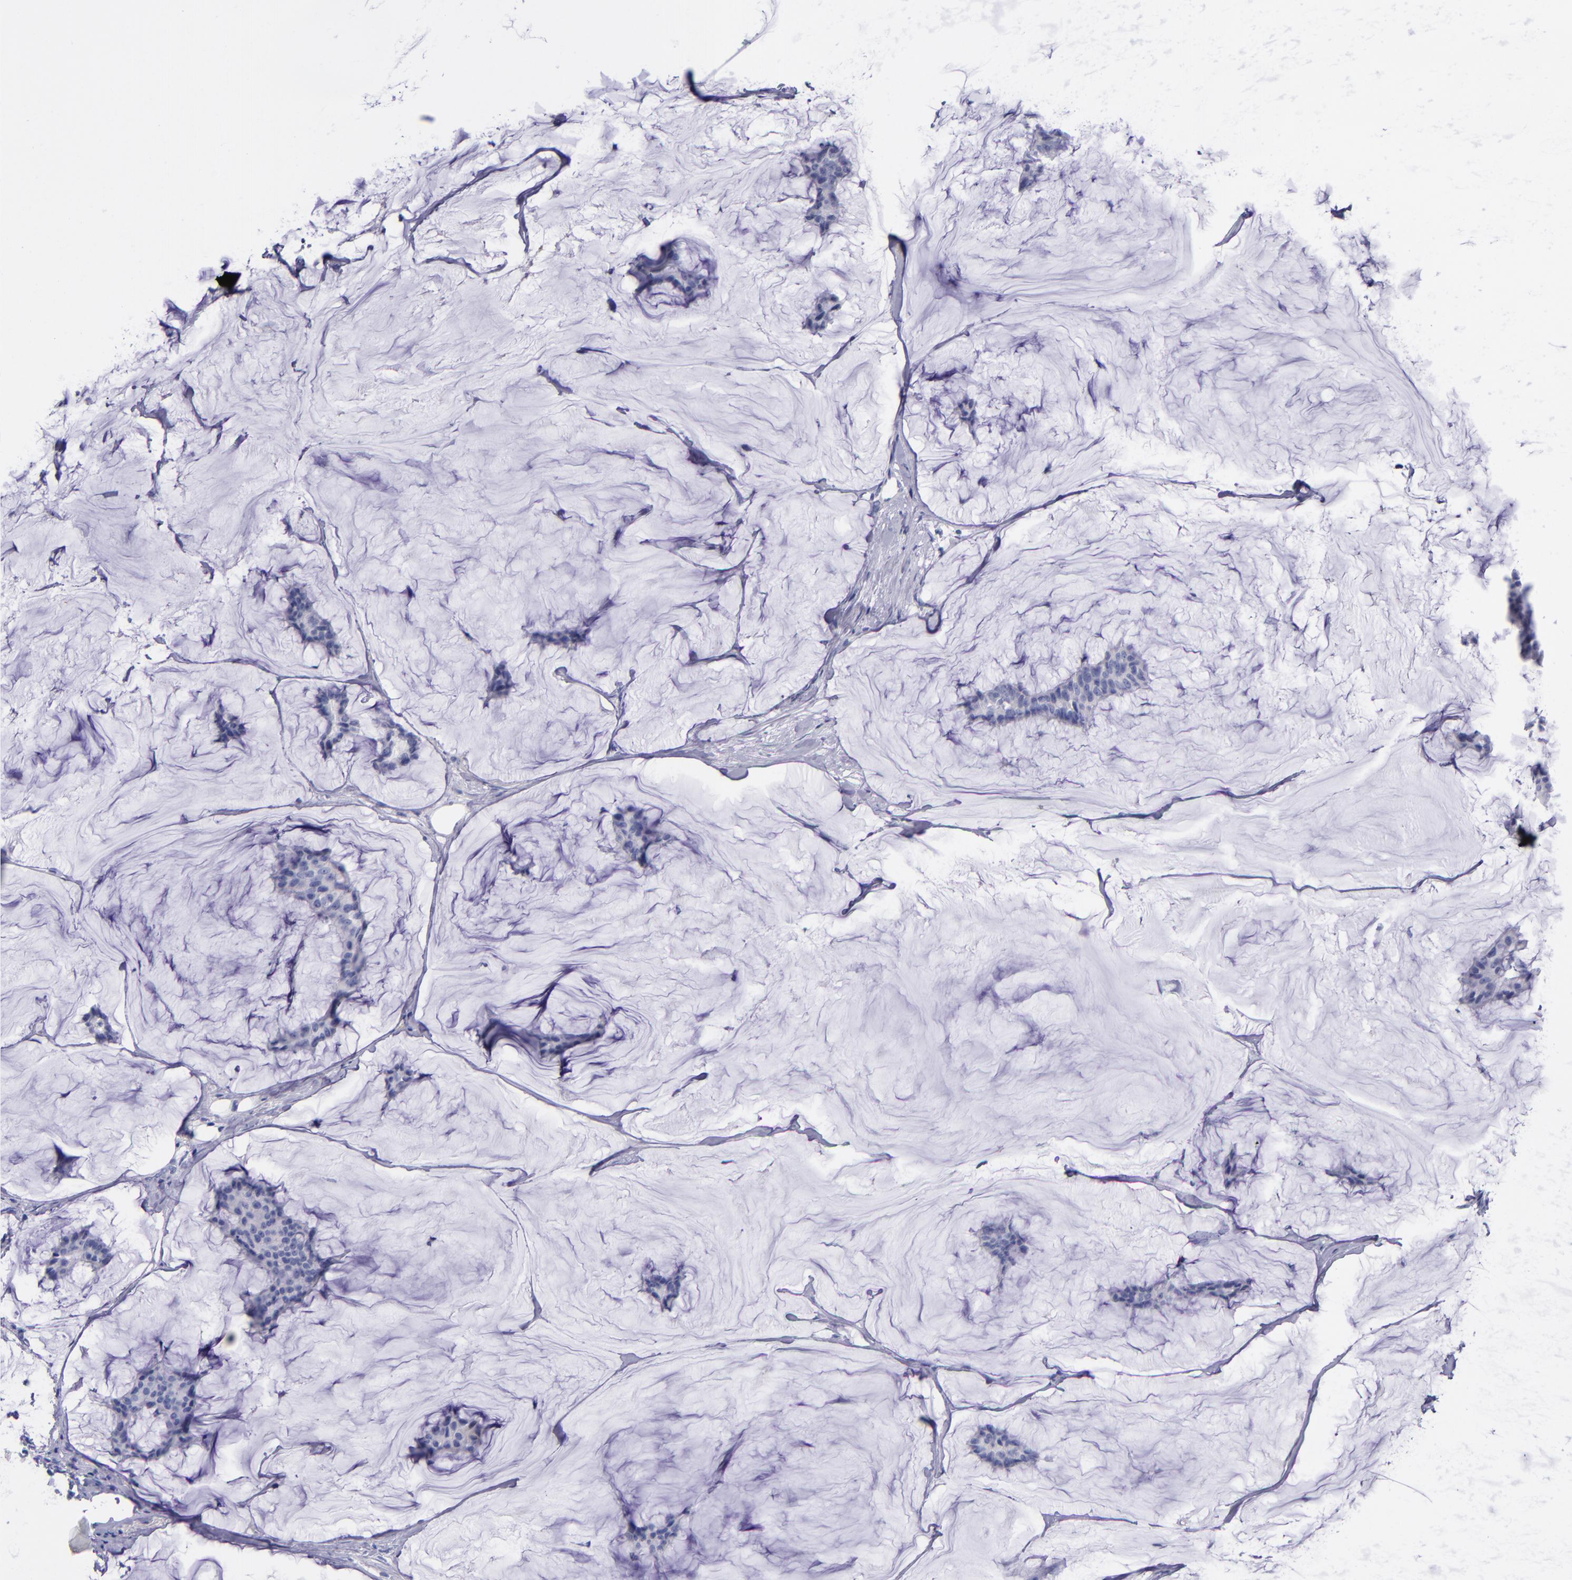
{"staining": {"intensity": "negative", "quantity": "none", "location": "none"}, "tissue": "breast cancer", "cell_type": "Tumor cells", "image_type": "cancer", "snomed": [{"axis": "morphology", "description": "Duct carcinoma"}, {"axis": "topography", "description": "Breast"}], "caption": "Photomicrograph shows no significant protein staining in tumor cells of breast cancer (infiltrating ductal carcinoma).", "gene": "SV2A", "patient": {"sex": "female", "age": 93}}